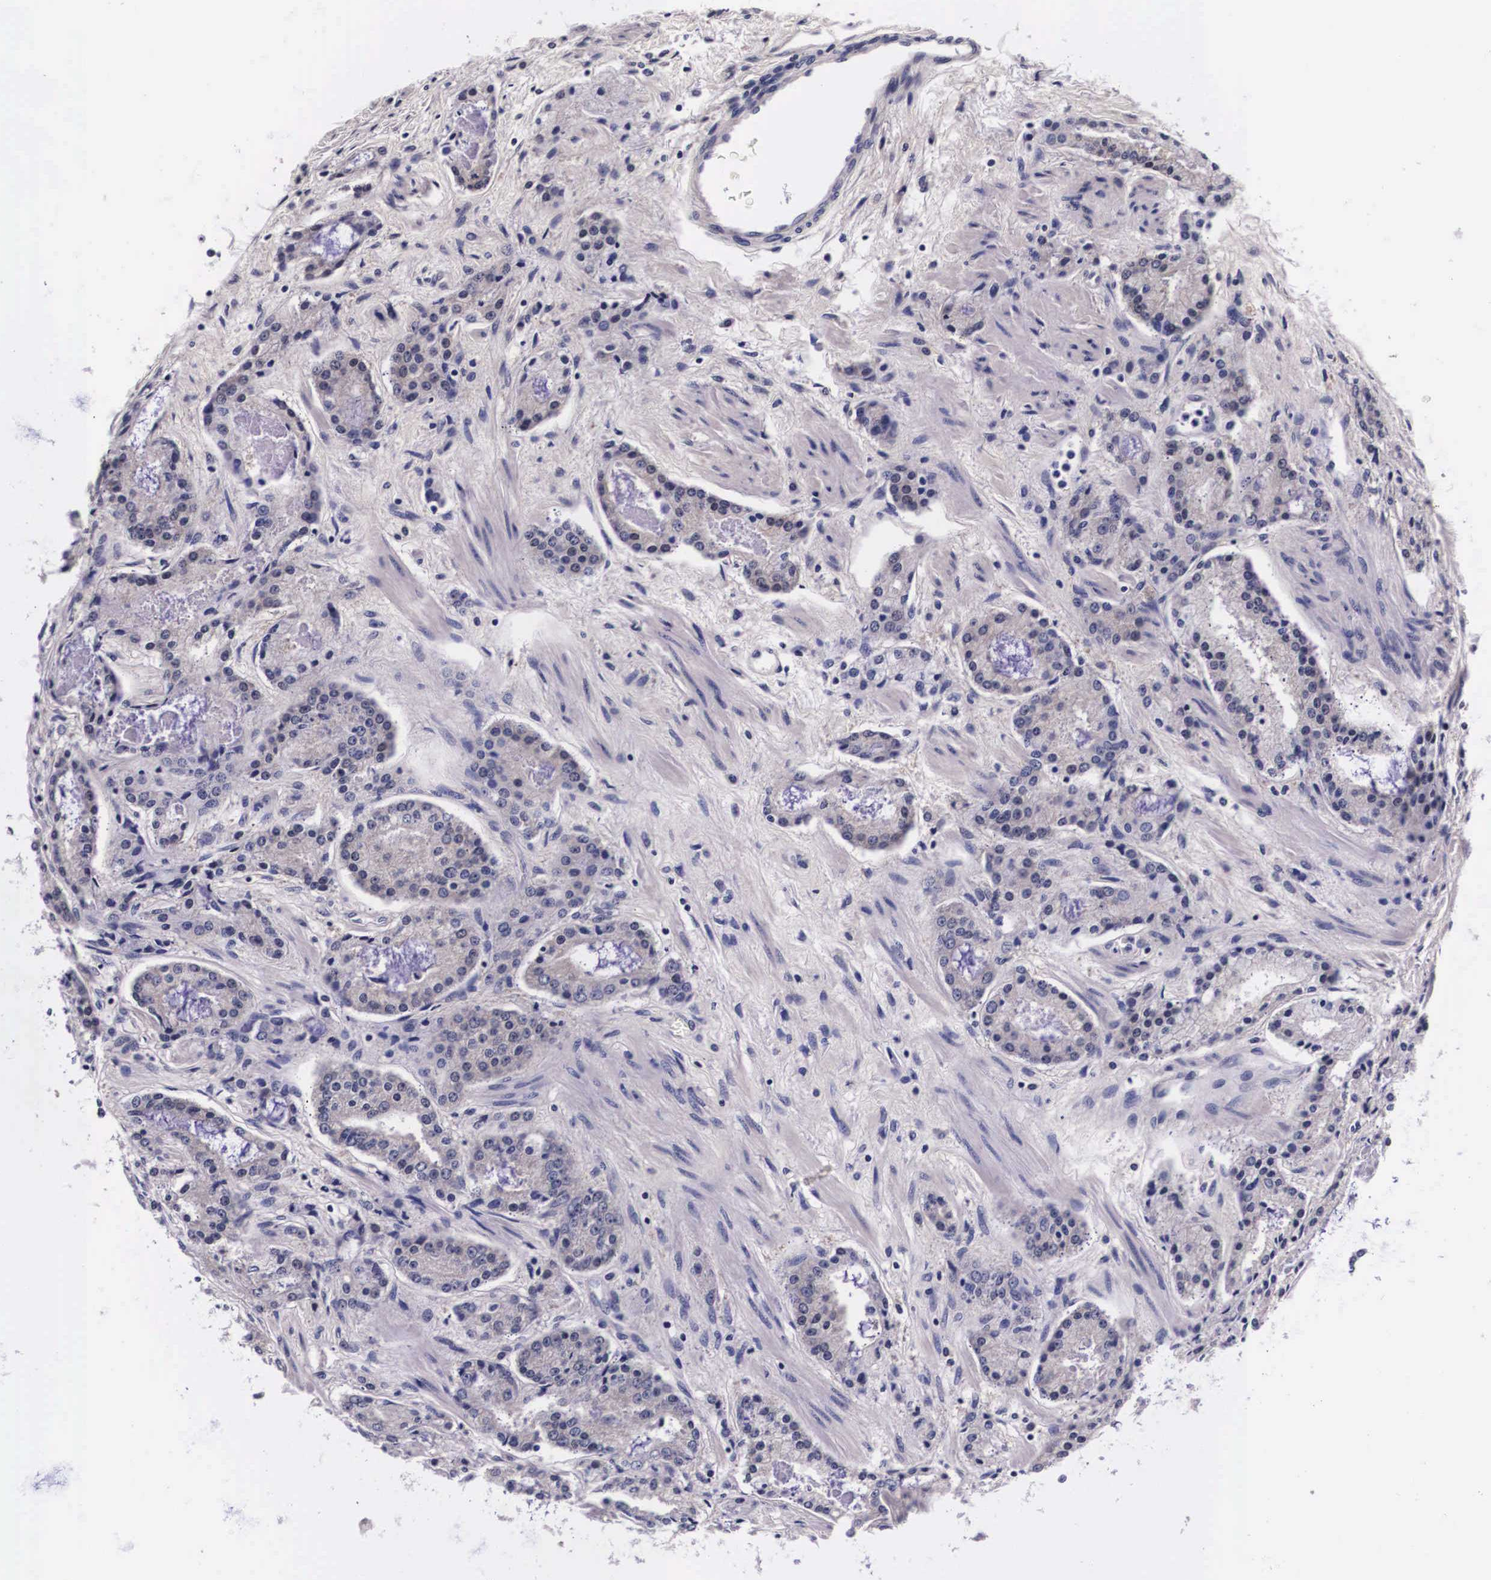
{"staining": {"intensity": "negative", "quantity": "none", "location": "none"}, "tissue": "prostate cancer", "cell_type": "Tumor cells", "image_type": "cancer", "snomed": [{"axis": "morphology", "description": "Adenocarcinoma, Medium grade"}, {"axis": "topography", "description": "Prostate"}], "caption": "Immunohistochemistry of human adenocarcinoma (medium-grade) (prostate) reveals no expression in tumor cells.", "gene": "PHETA2", "patient": {"sex": "male", "age": 72}}